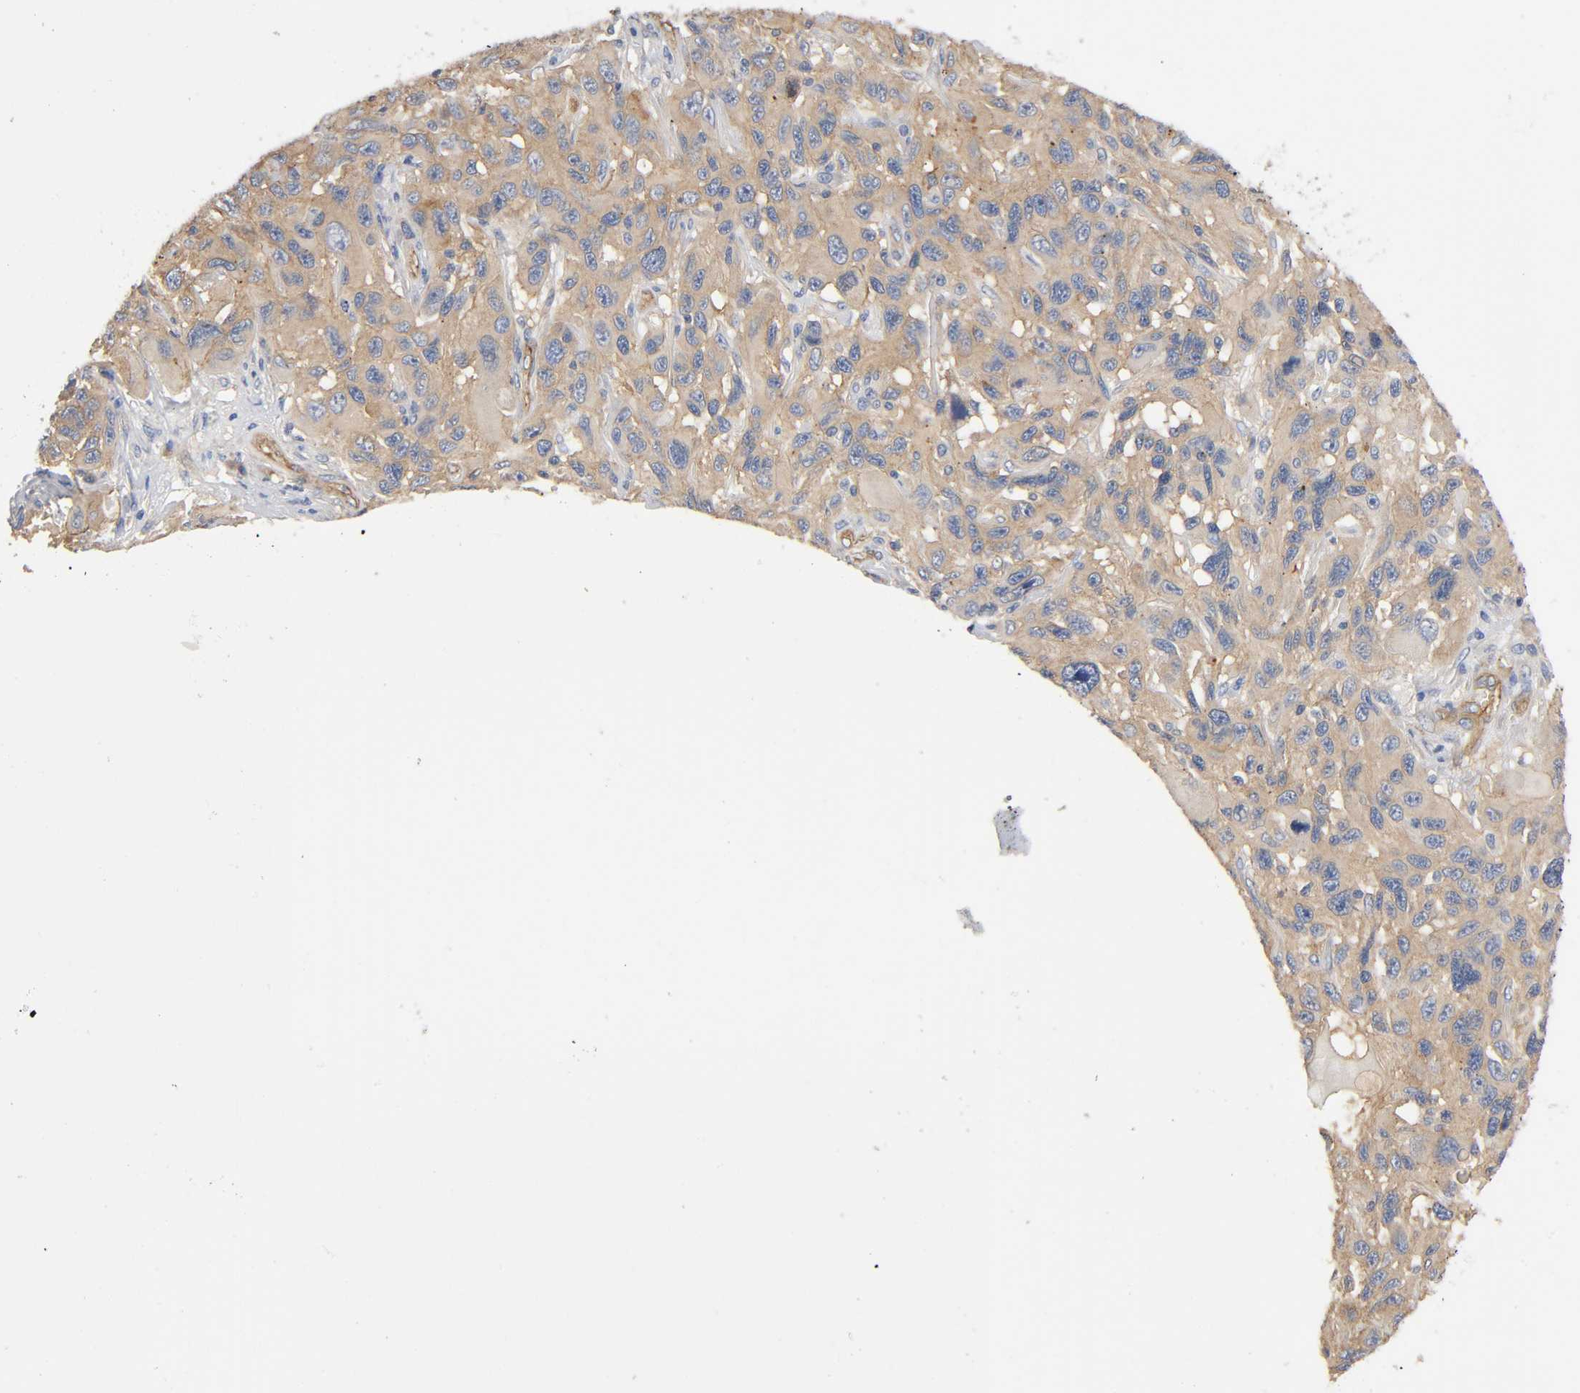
{"staining": {"intensity": "weak", "quantity": ">75%", "location": "cytoplasmic/membranous"}, "tissue": "melanoma", "cell_type": "Tumor cells", "image_type": "cancer", "snomed": [{"axis": "morphology", "description": "Malignant melanoma, NOS"}, {"axis": "topography", "description": "Skin"}], "caption": "Immunohistochemical staining of malignant melanoma exhibits low levels of weak cytoplasmic/membranous protein expression in approximately >75% of tumor cells.", "gene": "MARS1", "patient": {"sex": "male", "age": 53}}